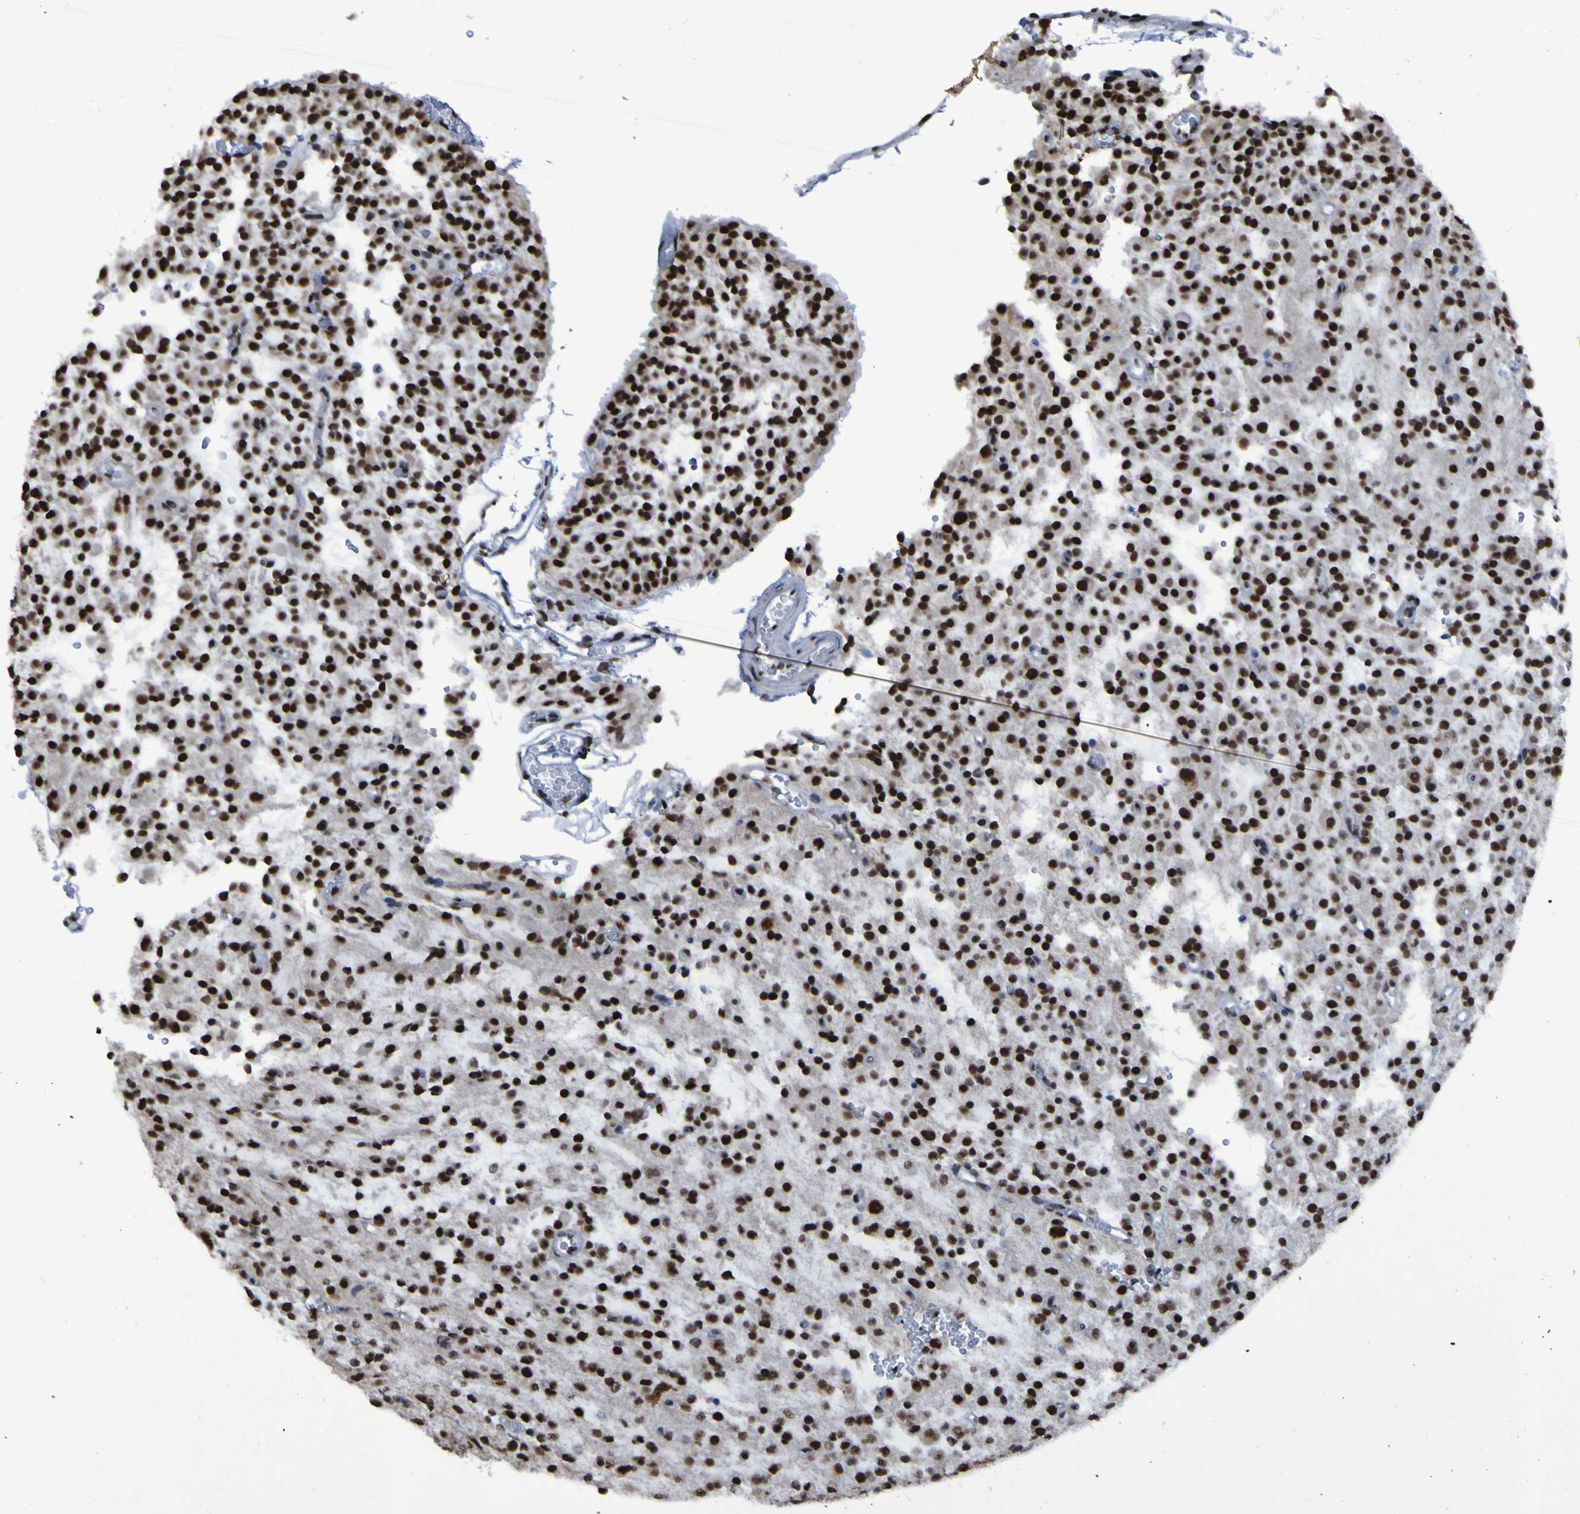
{"staining": {"intensity": "strong", "quantity": ">75%", "location": "nuclear"}, "tissue": "glioma", "cell_type": "Tumor cells", "image_type": "cancer", "snomed": [{"axis": "morphology", "description": "Glioma, malignant, Low grade"}, {"axis": "topography", "description": "Brain"}], "caption": "Immunohistochemical staining of glioma exhibits high levels of strong nuclear expression in about >75% of tumor cells.", "gene": "HNRNPR", "patient": {"sex": "male", "age": 38}}